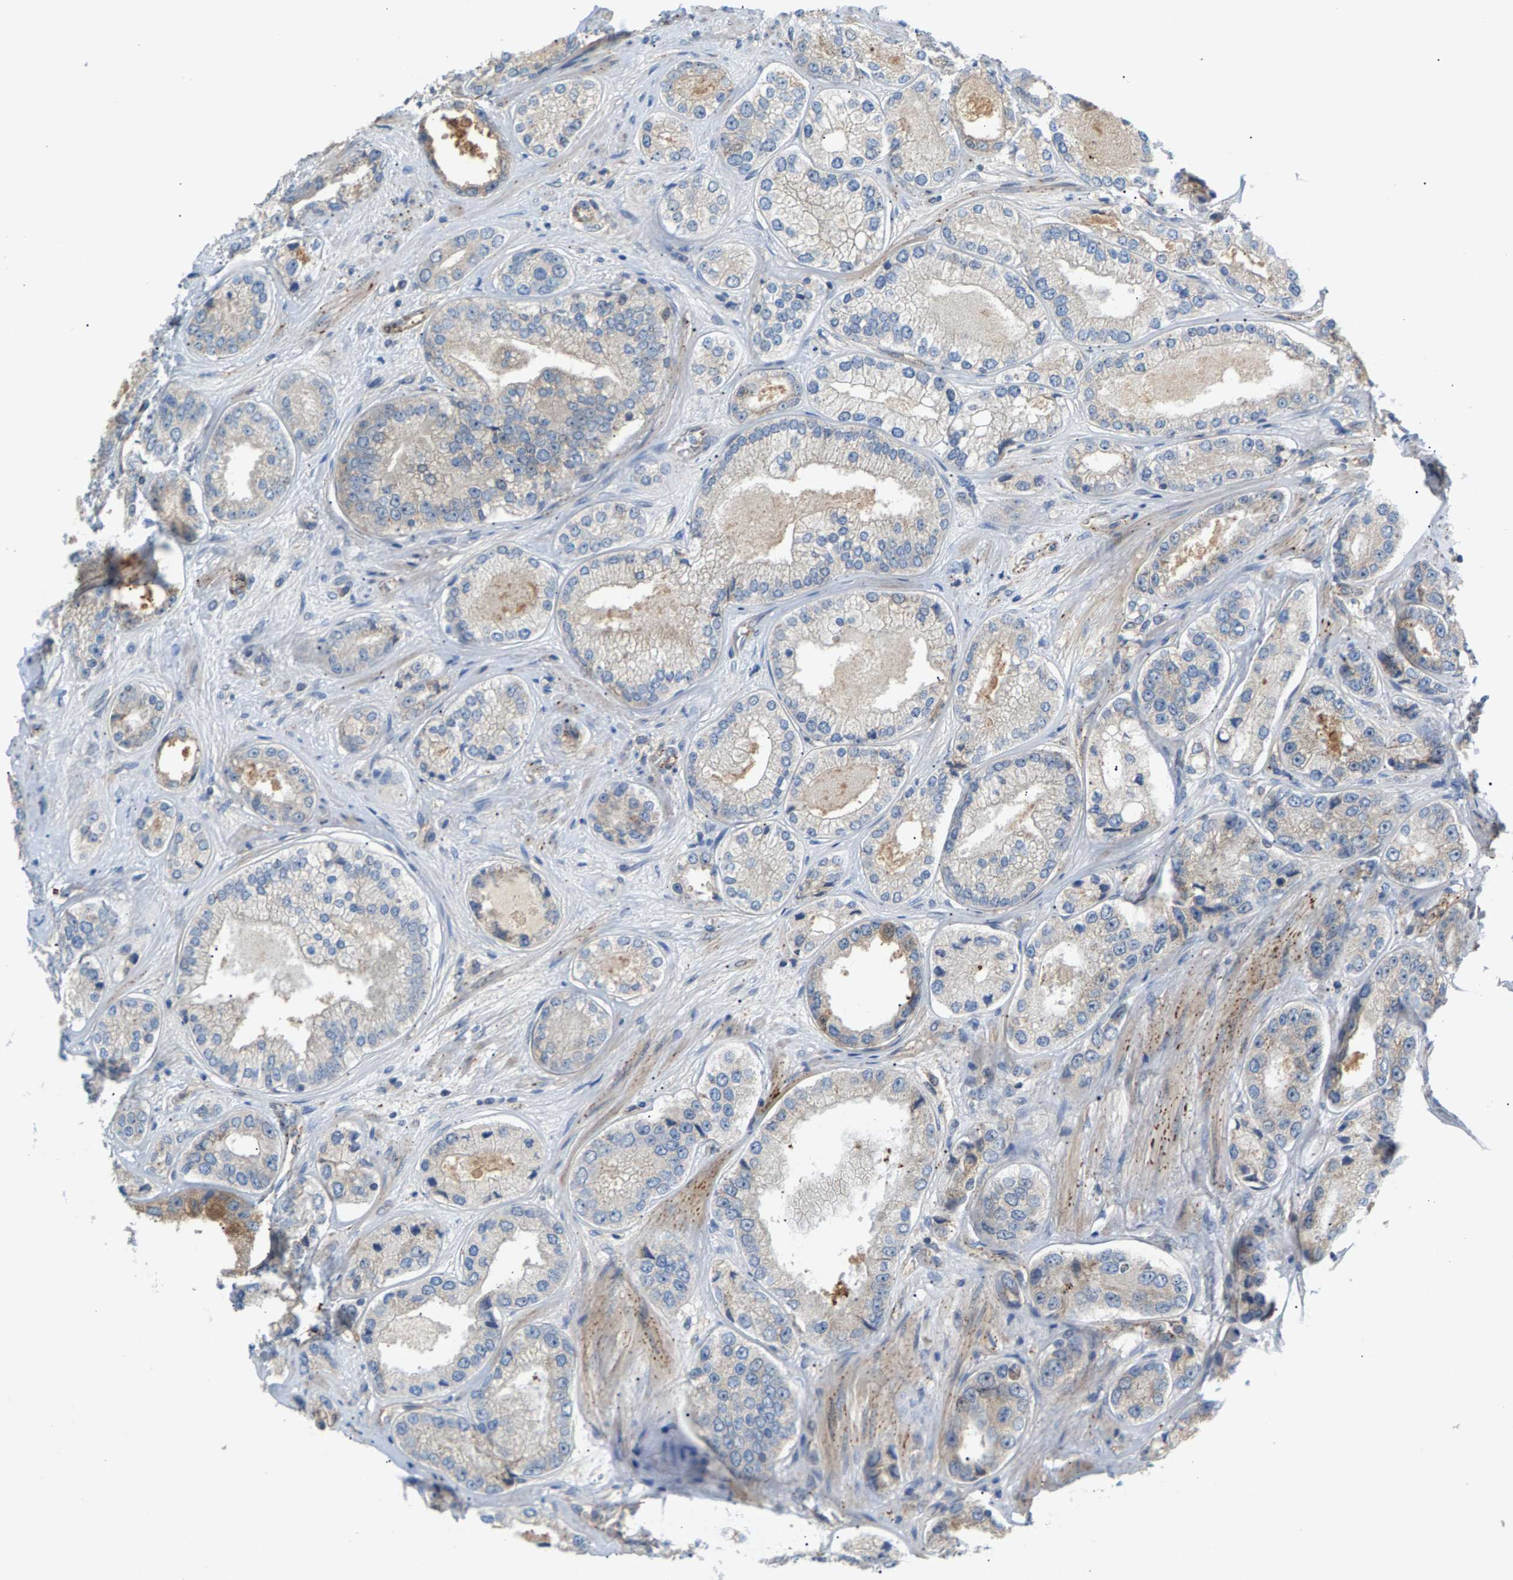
{"staining": {"intensity": "weak", "quantity": "<25%", "location": "cytoplasmic/membranous"}, "tissue": "prostate cancer", "cell_type": "Tumor cells", "image_type": "cancer", "snomed": [{"axis": "morphology", "description": "Adenocarcinoma, High grade"}, {"axis": "topography", "description": "Prostate"}], "caption": "DAB immunohistochemical staining of adenocarcinoma (high-grade) (prostate) shows no significant positivity in tumor cells. The staining was performed using DAB (3,3'-diaminobenzidine) to visualize the protein expression in brown, while the nuclei were stained in blue with hematoxylin (Magnification: 20x).", "gene": "KRTAP27-1", "patient": {"sex": "male", "age": 61}}